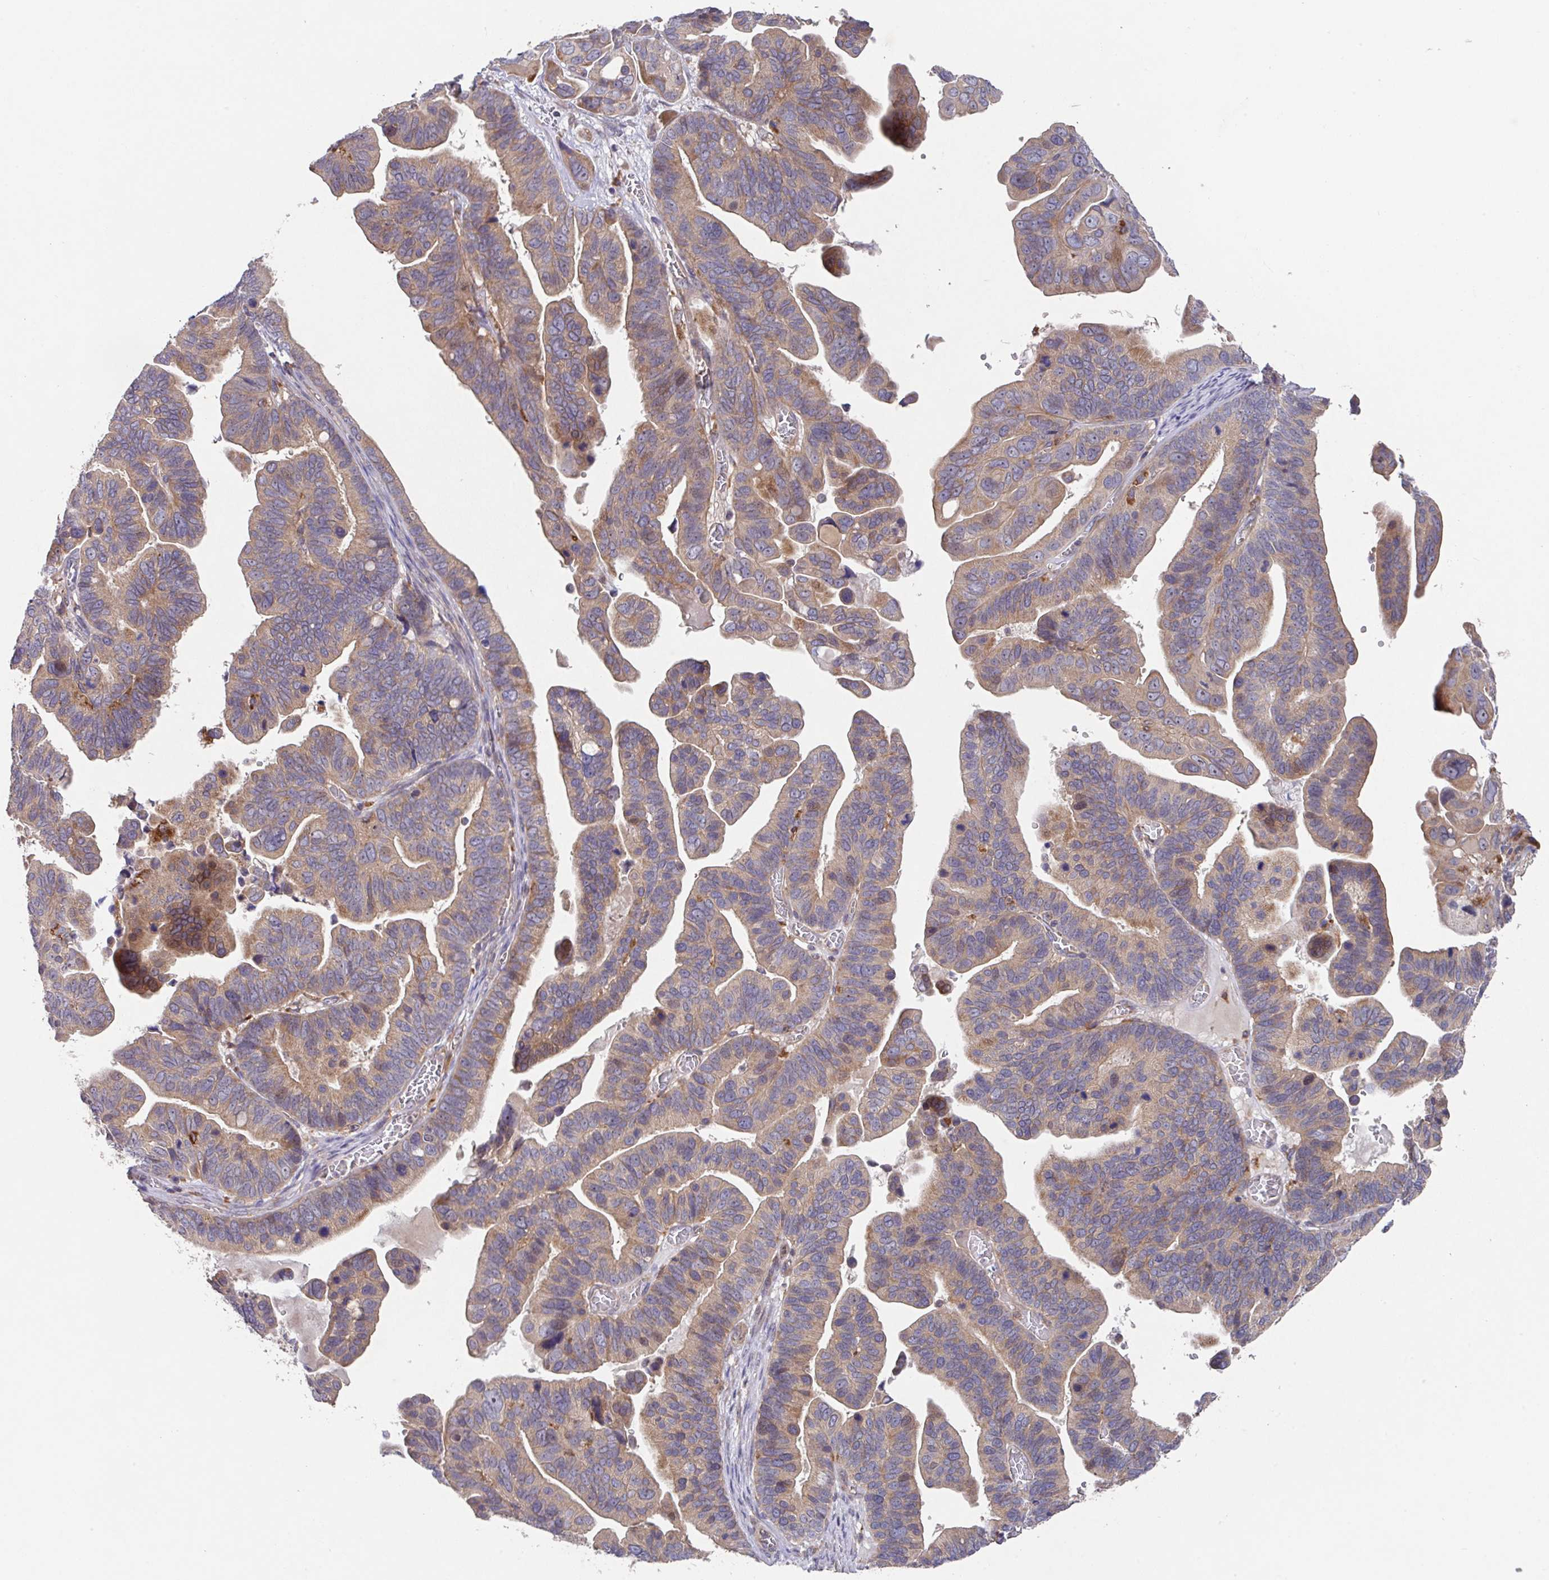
{"staining": {"intensity": "weak", "quantity": ">75%", "location": "cytoplasmic/membranous"}, "tissue": "ovarian cancer", "cell_type": "Tumor cells", "image_type": "cancer", "snomed": [{"axis": "morphology", "description": "Cystadenocarcinoma, serous, NOS"}, {"axis": "topography", "description": "Ovary"}], "caption": "Human ovarian cancer (serous cystadenocarcinoma) stained with a brown dye exhibits weak cytoplasmic/membranous positive staining in approximately >75% of tumor cells.", "gene": "TRIM14", "patient": {"sex": "female", "age": 56}}